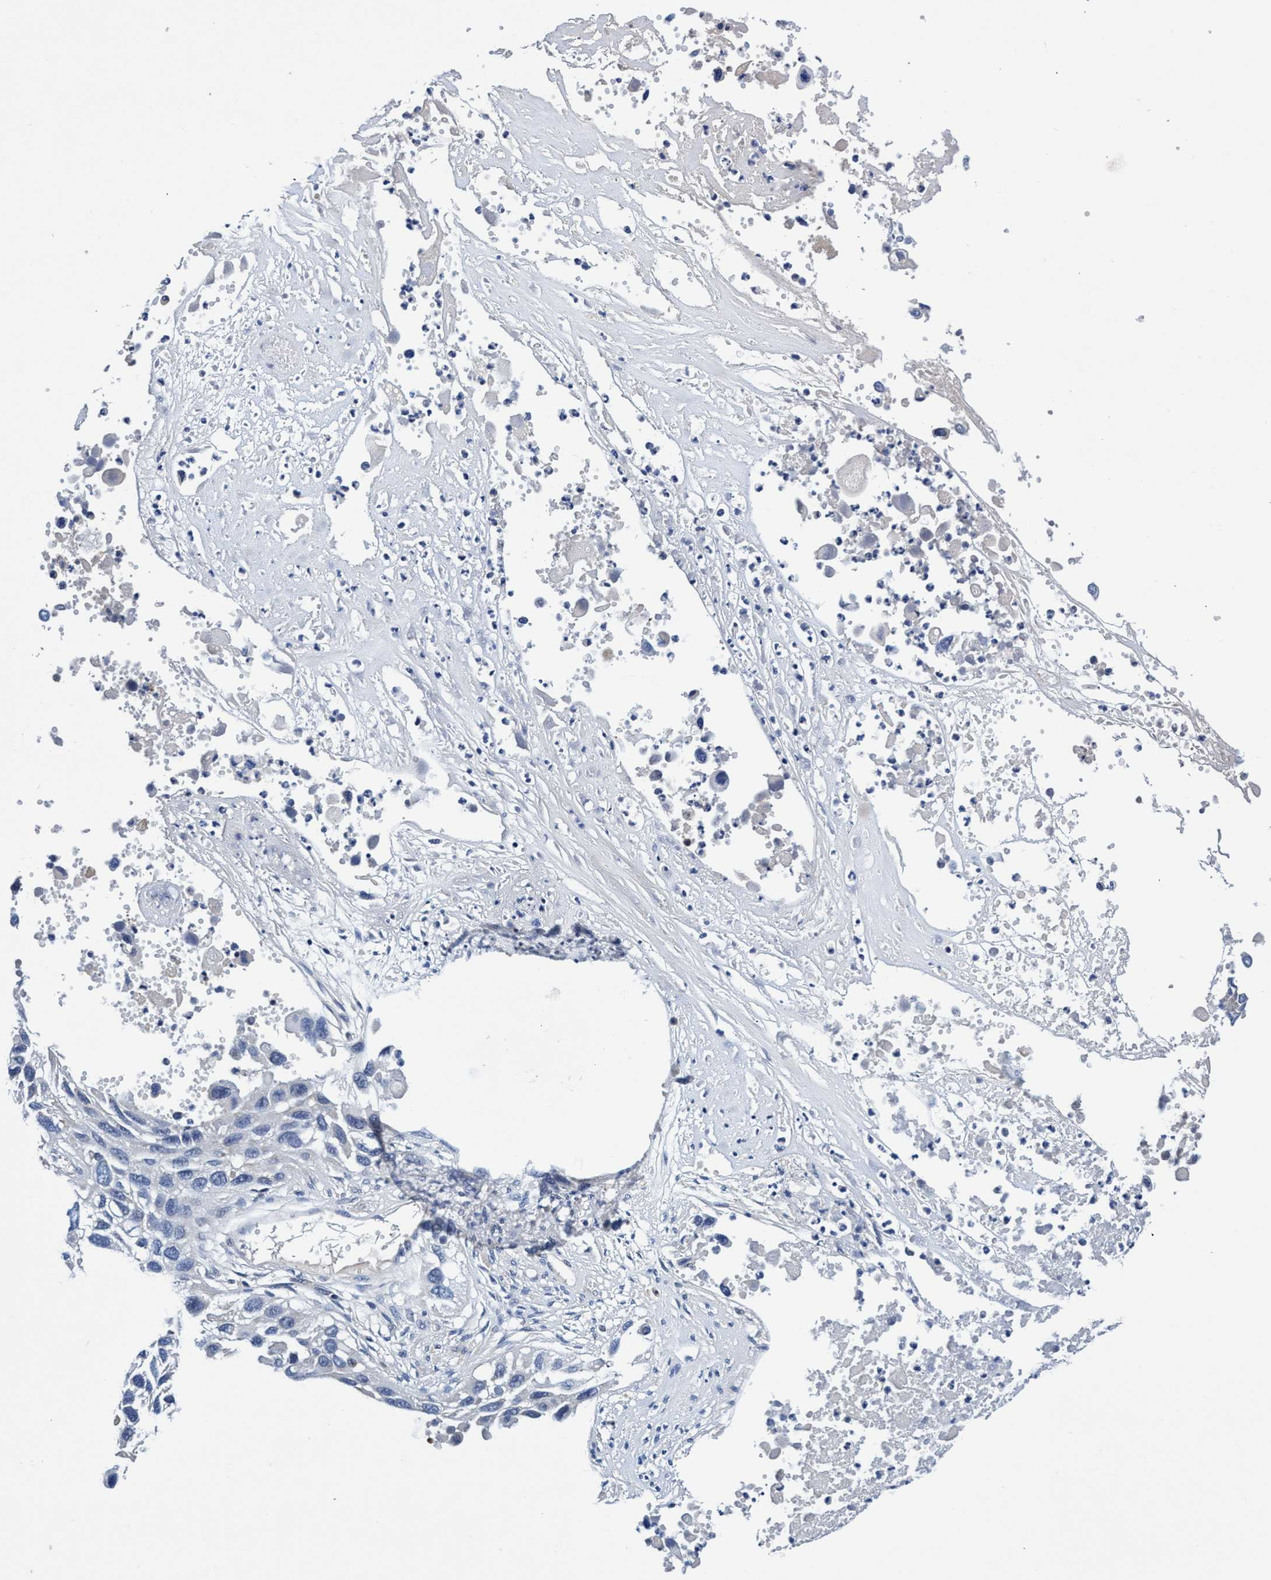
{"staining": {"intensity": "negative", "quantity": "none", "location": "none"}, "tissue": "lung cancer", "cell_type": "Tumor cells", "image_type": "cancer", "snomed": [{"axis": "morphology", "description": "Squamous cell carcinoma, NOS"}, {"axis": "topography", "description": "Lung"}], "caption": "Immunohistochemistry (IHC) photomicrograph of lung squamous cell carcinoma stained for a protein (brown), which exhibits no positivity in tumor cells. (Stains: DAB (3,3'-diaminobenzidine) IHC with hematoxylin counter stain, Microscopy: brightfield microscopy at high magnification).", "gene": "UBALD2", "patient": {"sex": "male", "age": 71}}